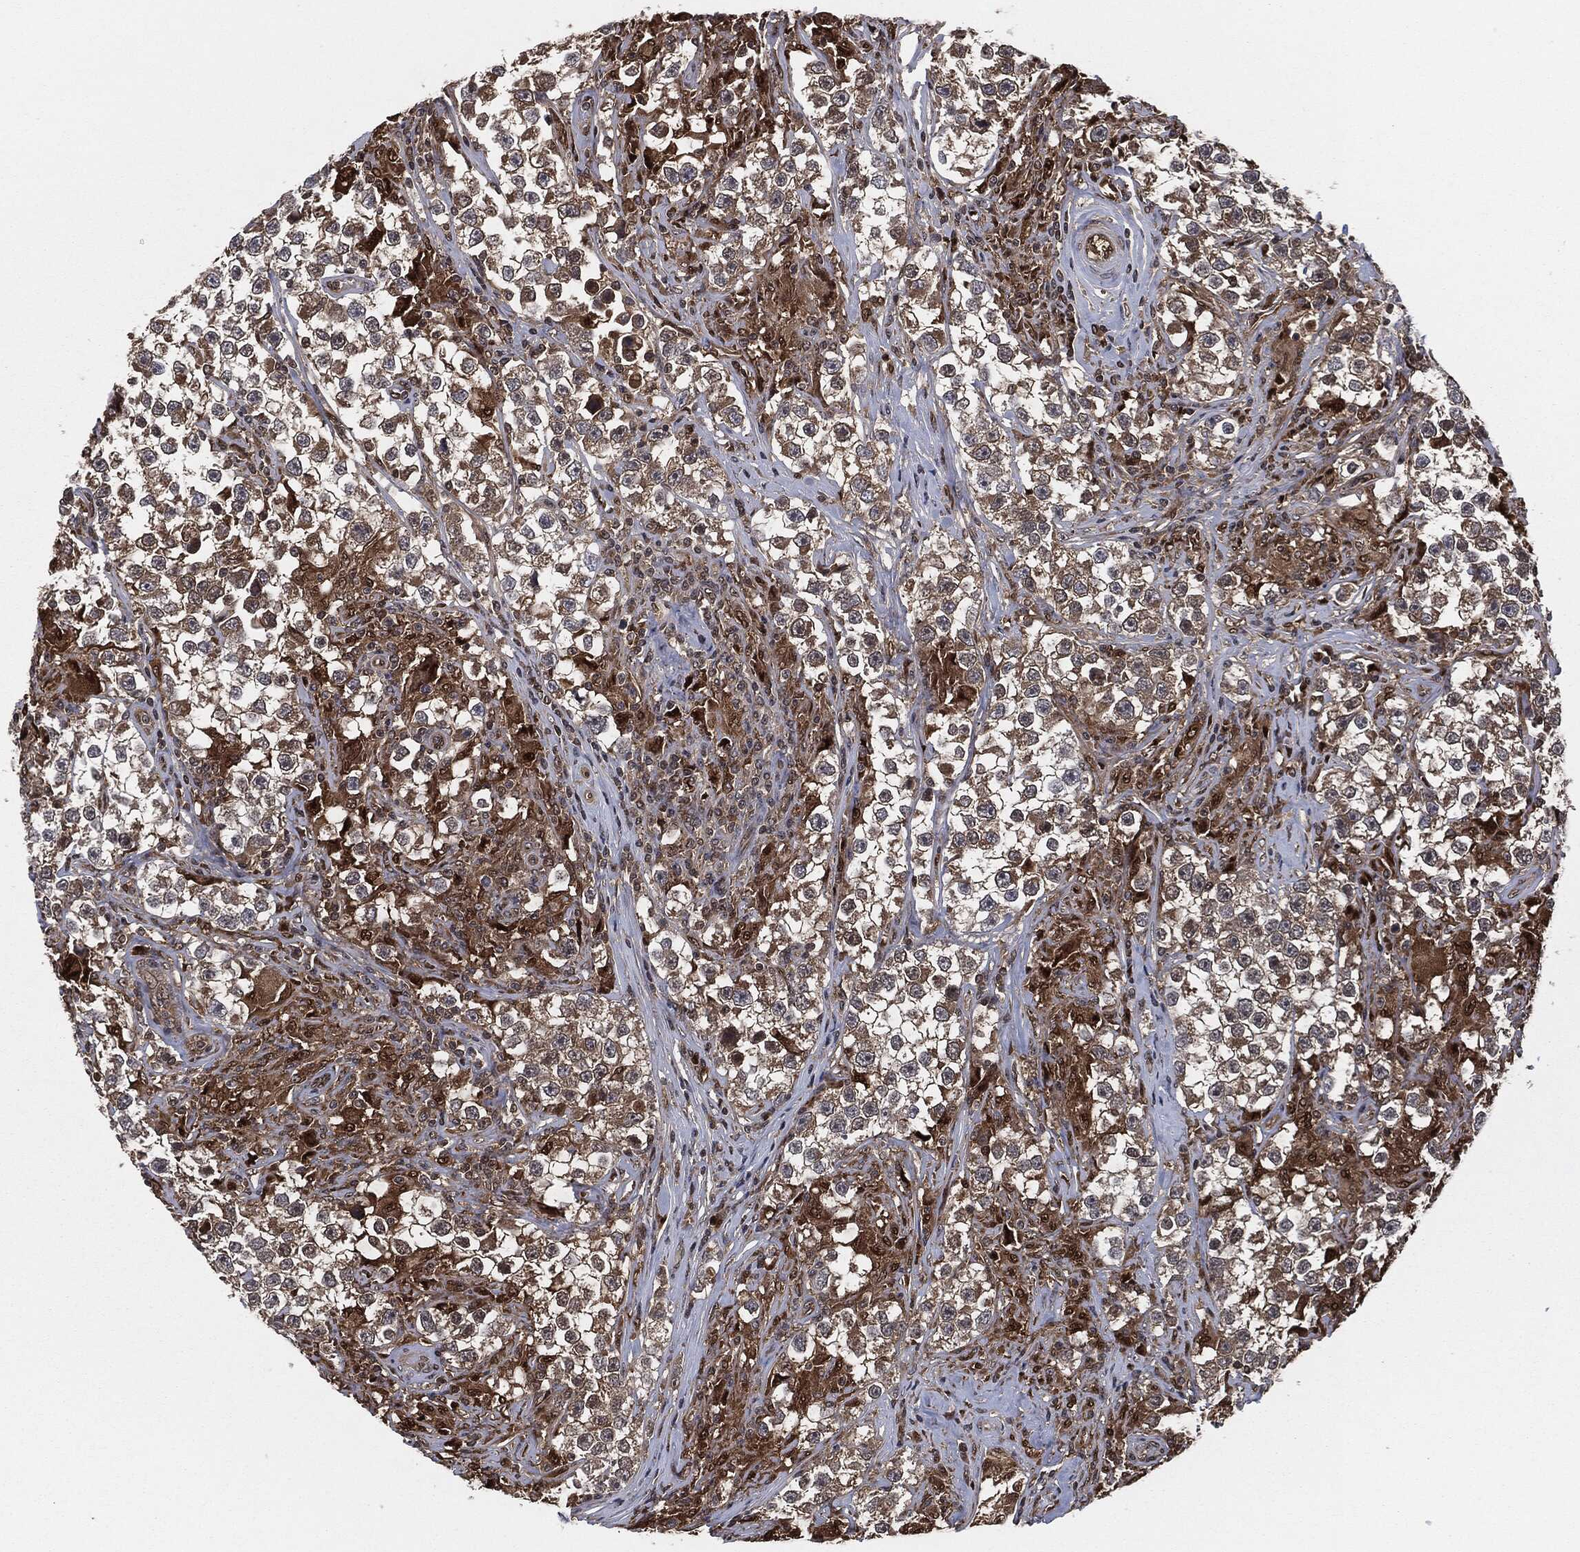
{"staining": {"intensity": "weak", "quantity": "<25%", "location": "cytoplasmic/membranous"}, "tissue": "testis cancer", "cell_type": "Tumor cells", "image_type": "cancer", "snomed": [{"axis": "morphology", "description": "Seminoma, NOS"}, {"axis": "topography", "description": "Testis"}], "caption": "High power microscopy photomicrograph of an IHC histopathology image of testis seminoma, revealing no significant staining in tumor cells.", "gene": "CAPRIN2", "patient": {"sex": "male", "age": 46}}